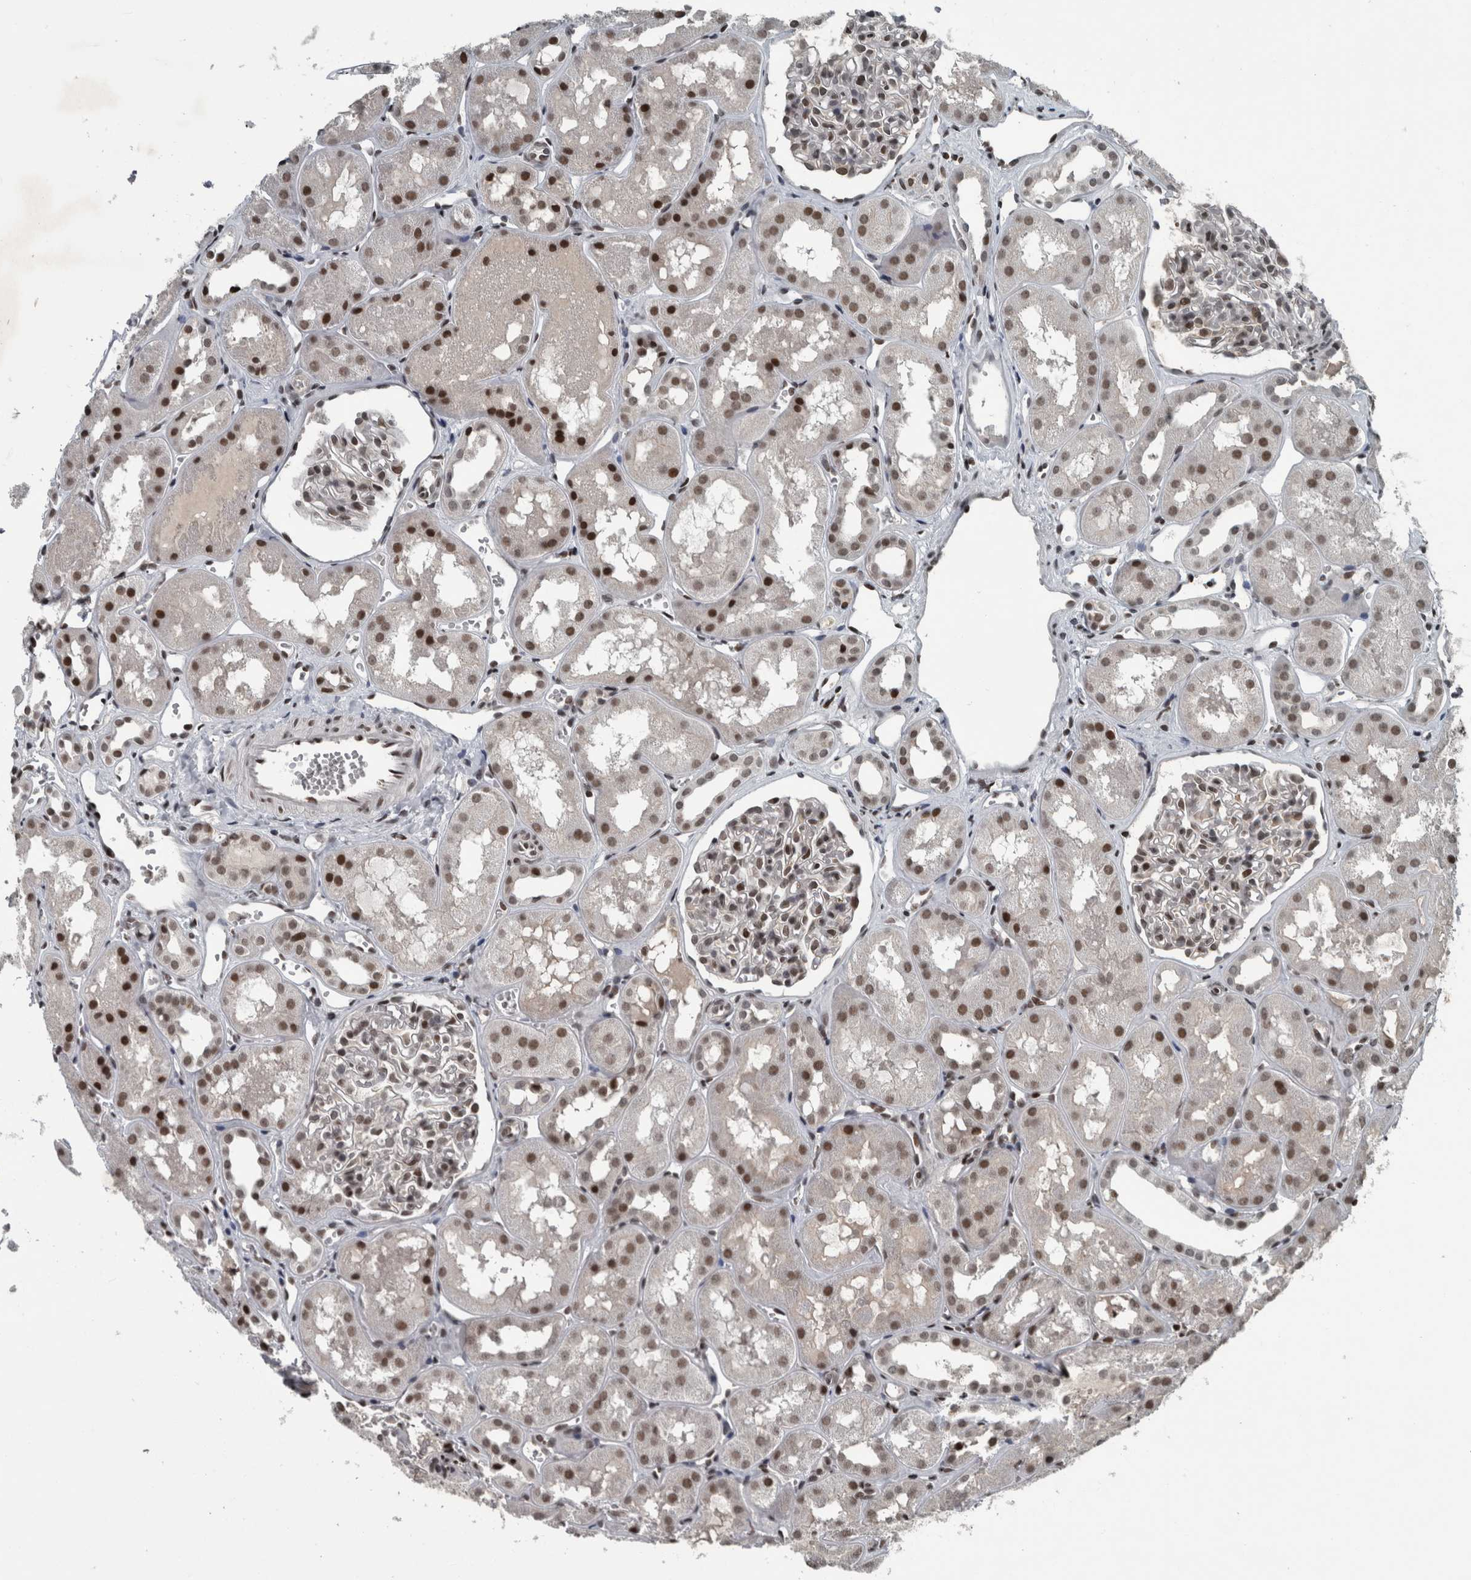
{"staining": {"intensity": "moderate", "quantity": ">75%", "location": "nuclear"}, "tissue": "kidney", "cell_type": "Cells in glomeruli", "image_type": "normal", "snomed": [{"axis": "morphology", "description": "Normal tissue, NOS"}, {"axis": "topography", "description": "Kidney"}], "caption": "The micrograph shows a brown stain indicating the presence of a protein in the nuclear of cells in glomeruli in kidney.", "gene": "UNC50", "patient": {"sex": "male", "age": 16}}